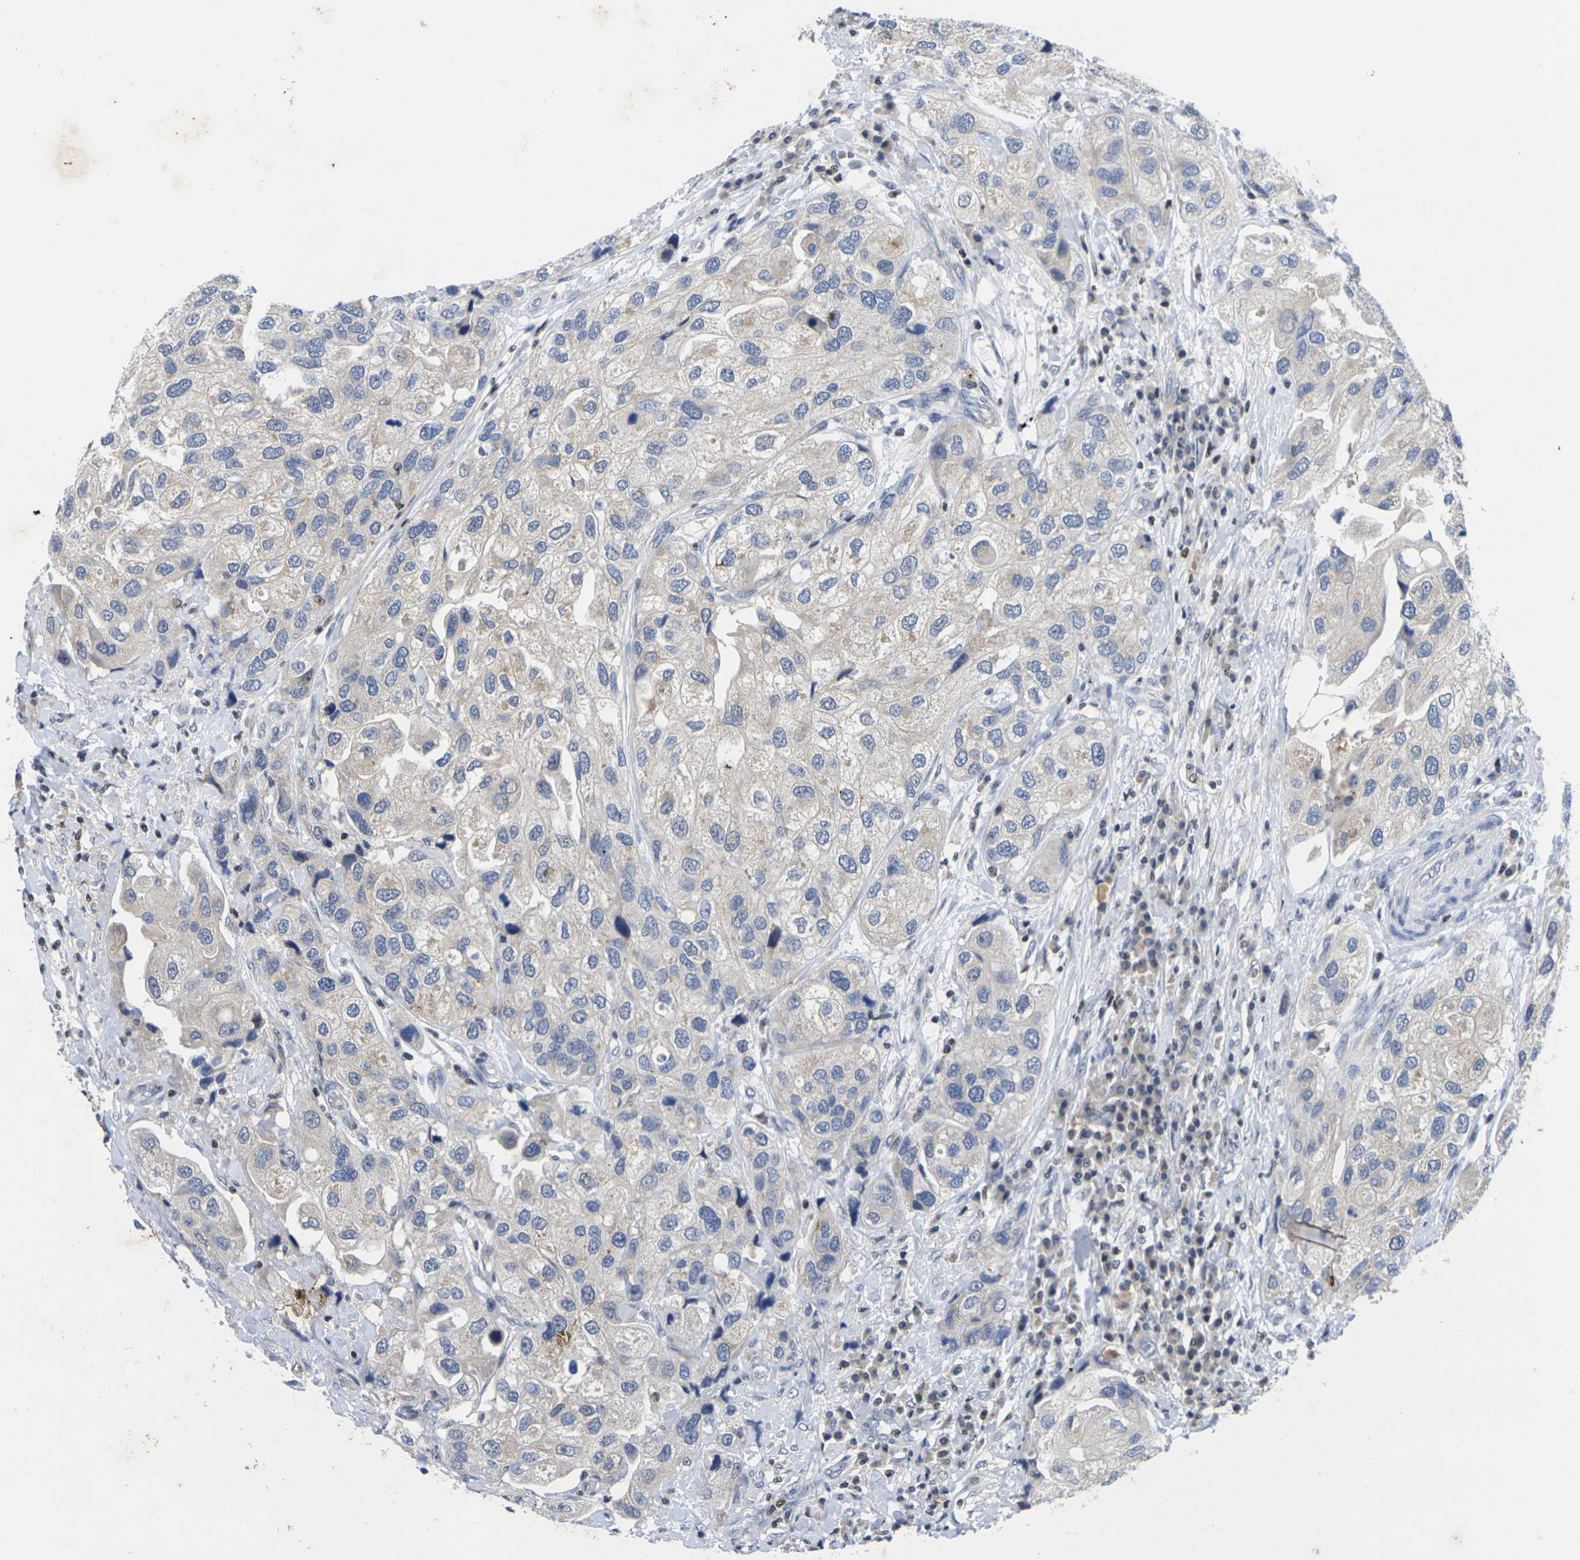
{"staining": {"intensity": "weak", "quantity": "<25%", "location": "cytoplasmic/membranous"}, "tissue": "urothelial cancer", "cell_type": "Tumor cells", "image_type": "cancer", "snomed": [{"axis": "morphology", "description": "Urothelial carcinoma, High grade"}, {"axis": "topography", "description": "Urinary bladder"}], "caption": "An immunohistochemistry (IHC) image of urothelial carcinoma (high-grade) is shown. There is no staining in tumor cells of urothelial carcinoma (high-grade). (DAB IHC visualized using brightfield microscopy, high magnification).", "gene": "IKZF1", "patient": {"sex": "female", "age": 64}}